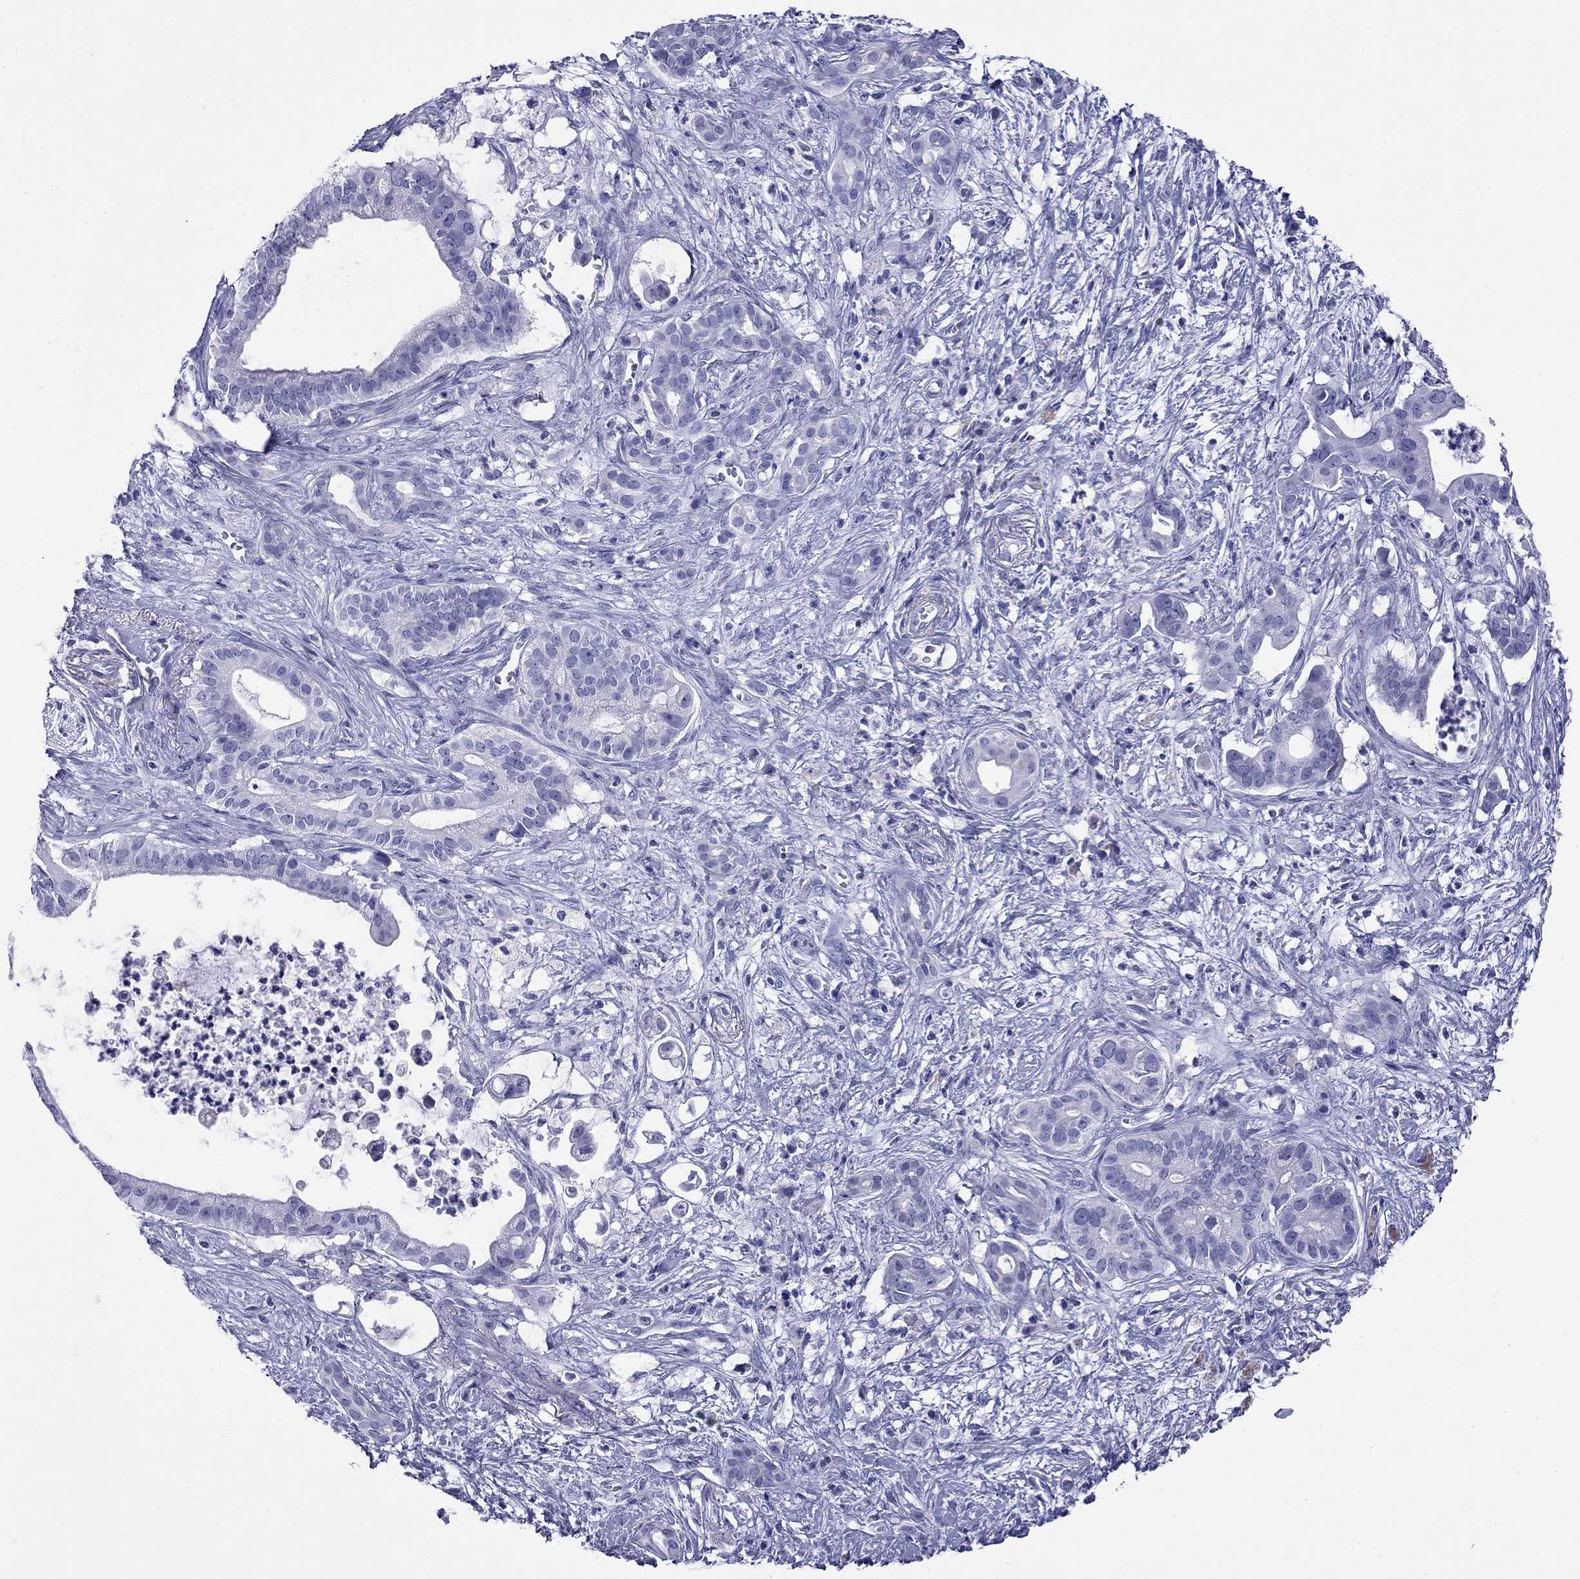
{"staining": {"intensity": "negative", "quantity": "none", "location": "none"}, "tissue": "pancreatic cancer", "cell_type": "Tumor cells", "image_type": "cancer", "snomed": [{"axis": "morphology", "description": "Adenocarcinoma, NOS"}, {"axis": "topography", "description": "Pancreas"}], "caption": "Tumor cells are negative for protein expression in human pancreatic cancer (adenocarcinoma).", "gene": "FIGLA", "patient": {"sex": "male", "age": 61}}